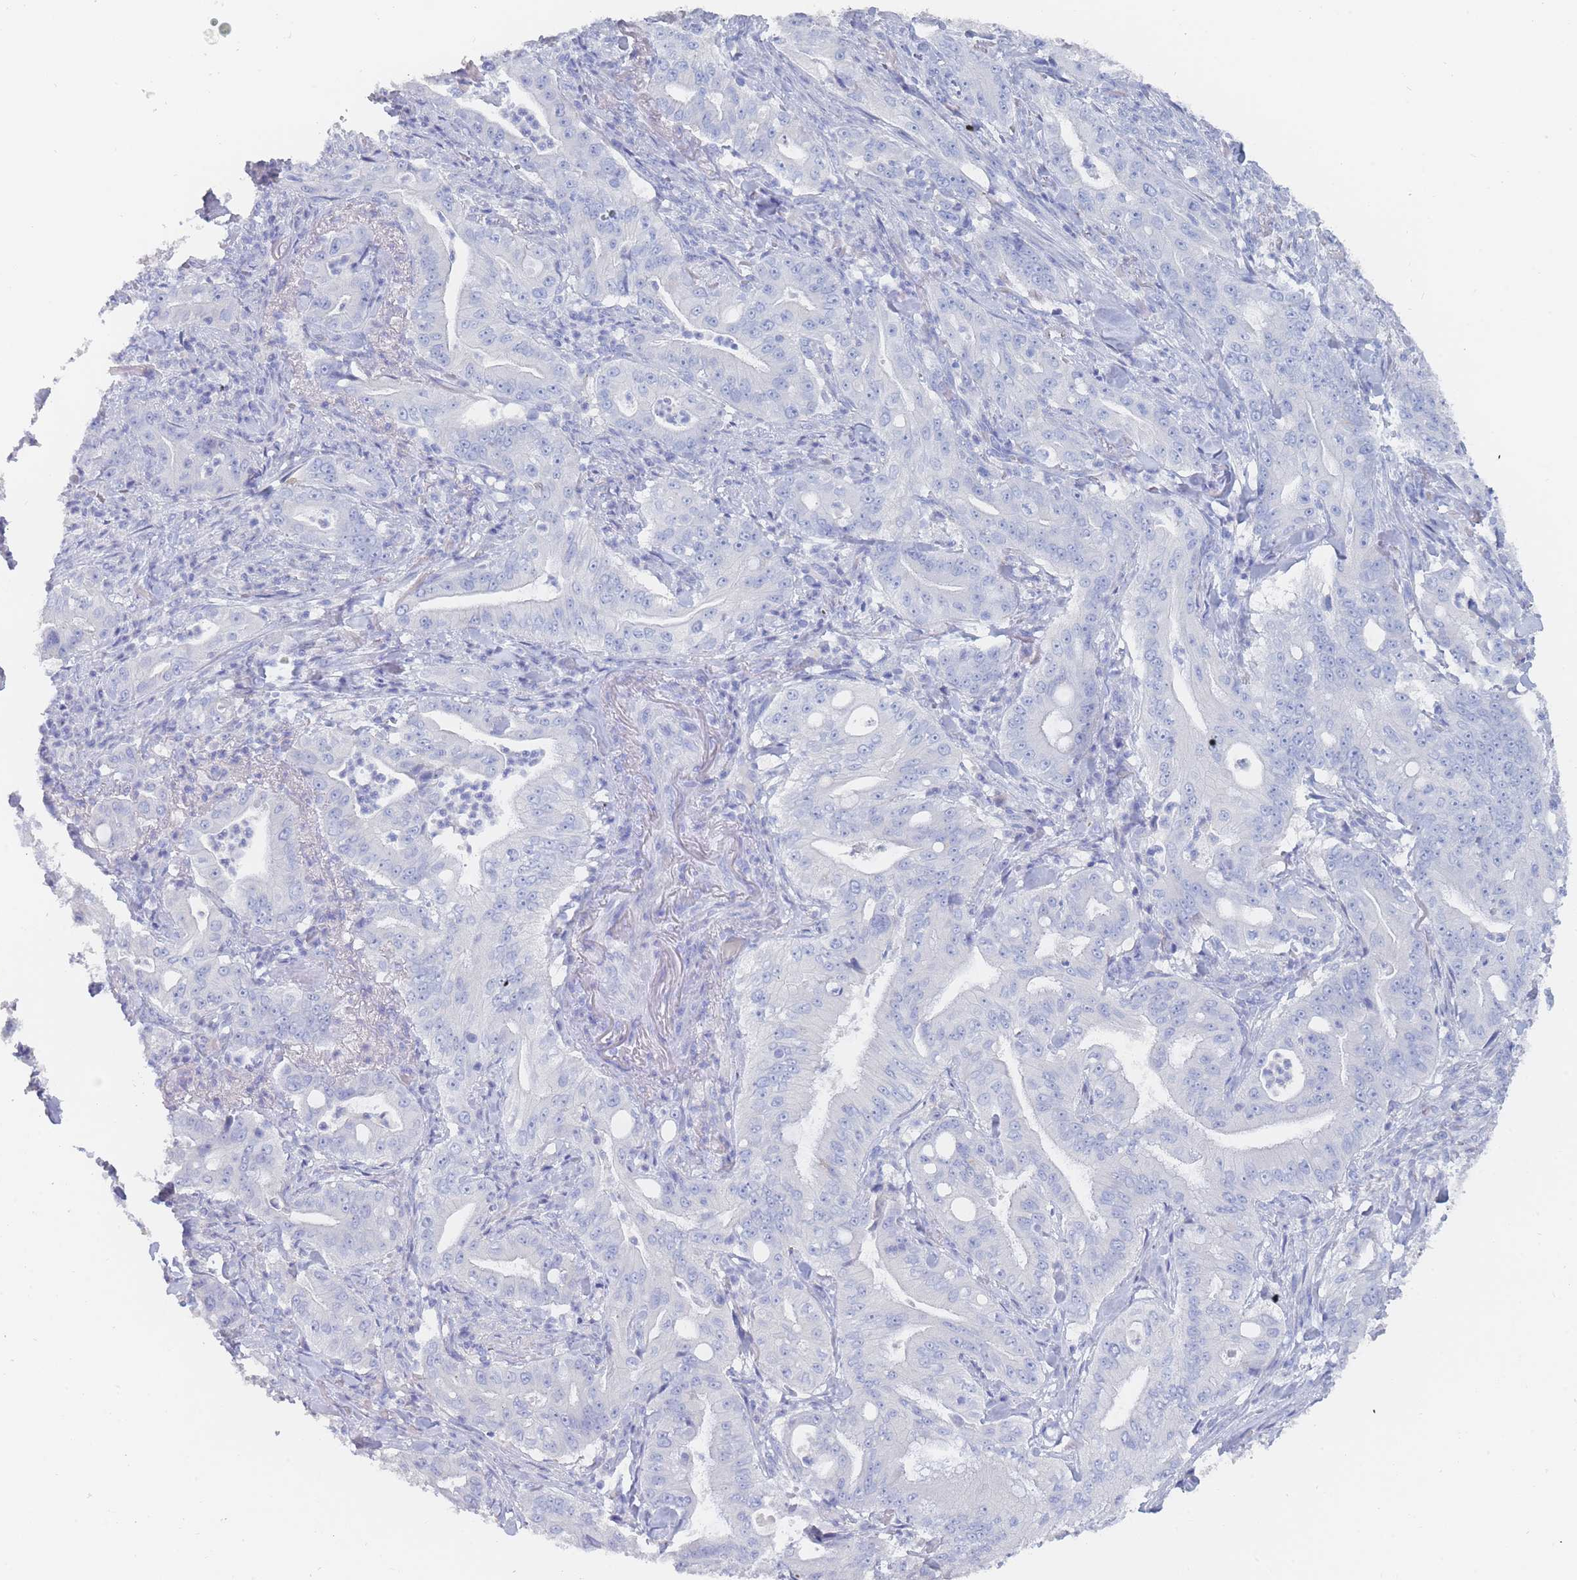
{"staining": {"intensity": "negative", "quantity": "none", "location": "none"}, "tissue": "pancreatic cancer", "cell_type": "Tumor cells", "image_type": "cancer", "snomed": [{"axis": "morphology", "description": "Adenocarcinoma, NOS"}, {"axis": "topography", "description": "Pancreas"}], "caption": "This photomicrograph is of adenocarcinoma (pancreatic) stained with immunohistochemistry (IHC) to label a protein in brown with the nuclei are counter-stained blue. There is no staining in tumor cells.", "gene": "SLC25A35", "patient": {"sex": "male", "age": 71}}